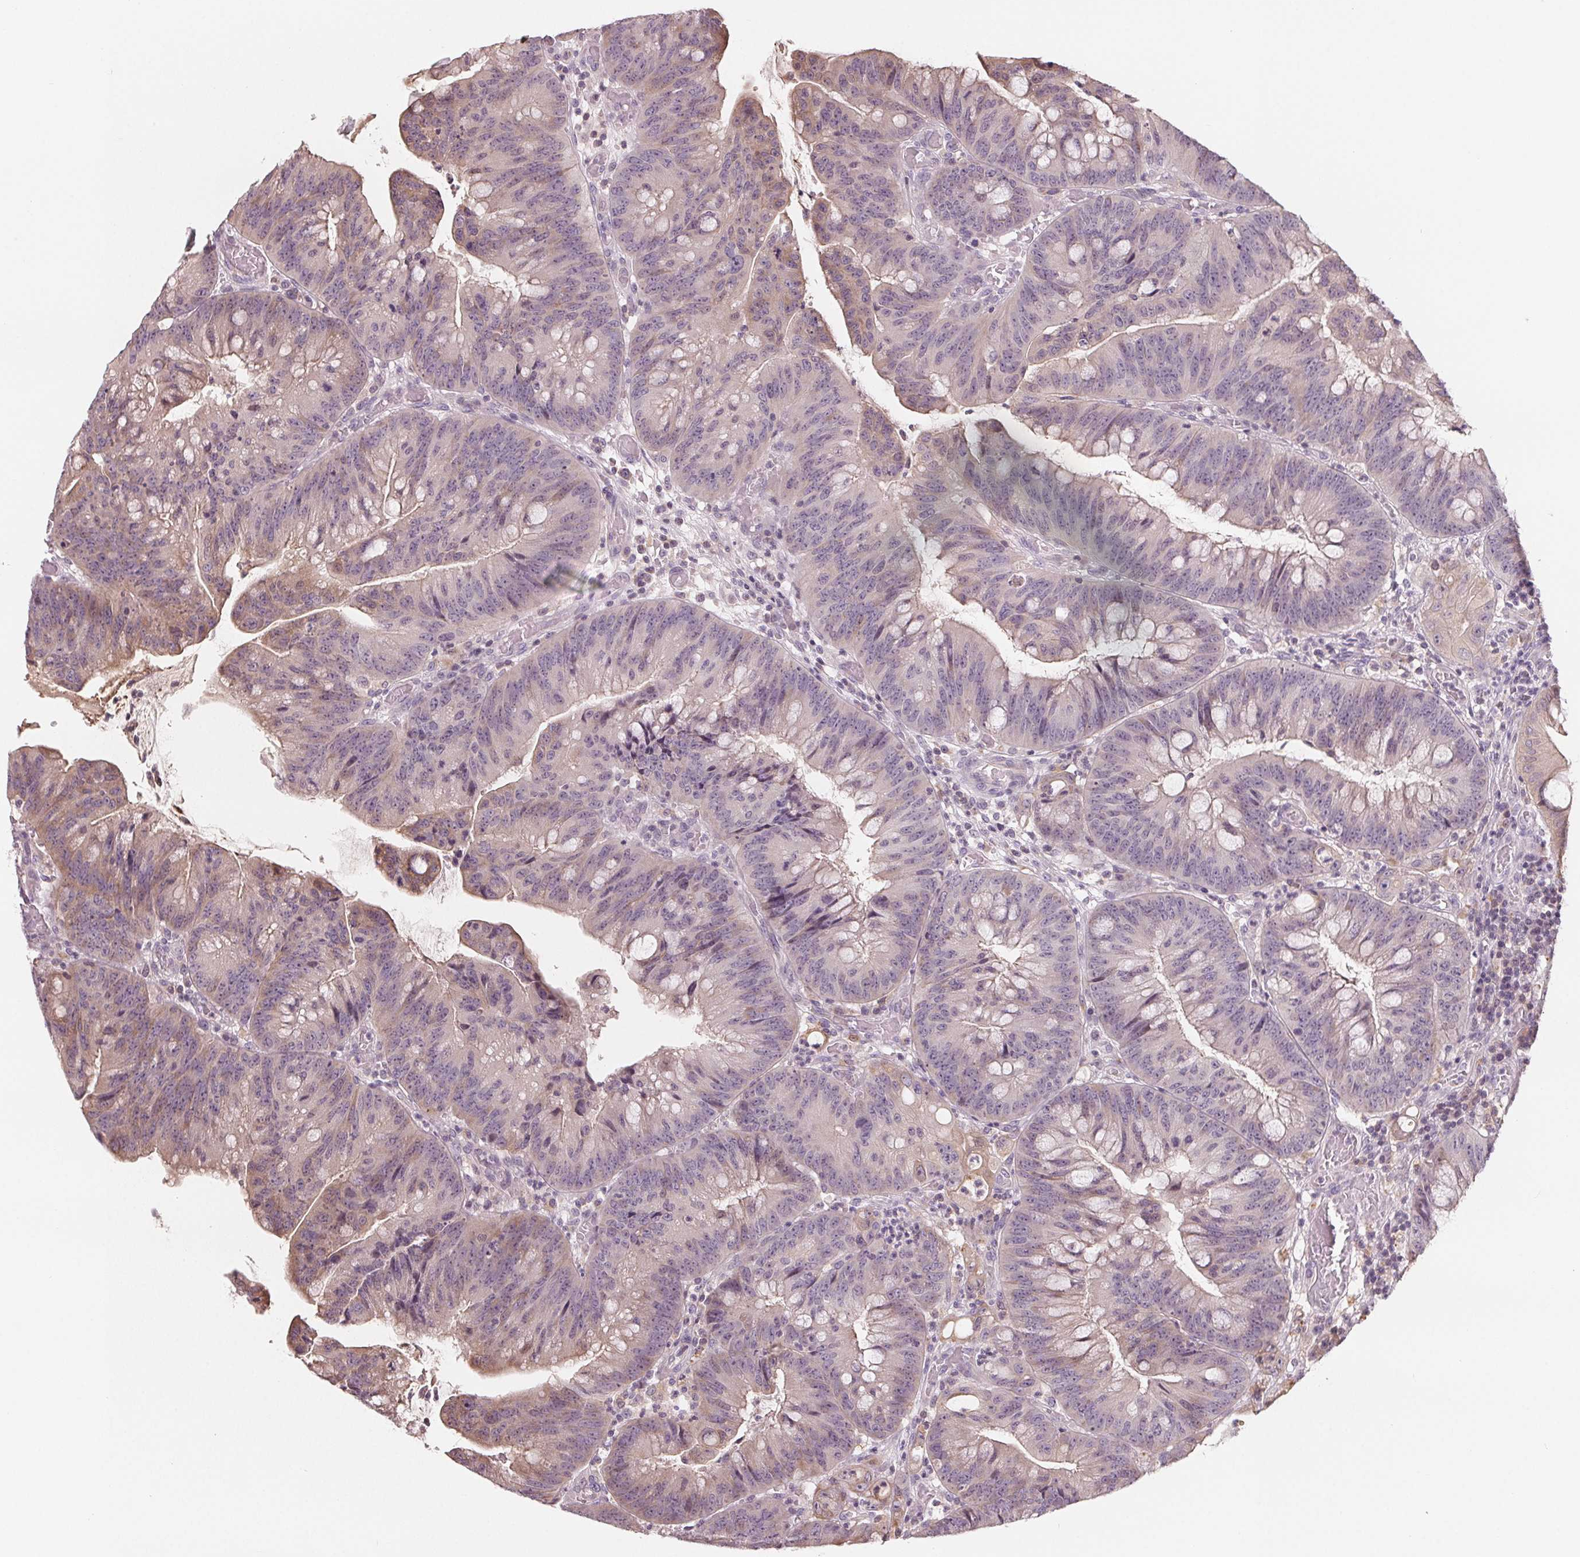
{"staining": {"intensity": "weak", "quantity": "<25%", "location": "cytoplasmic/membranous"}, "tissue": "colorectal cancer", "cell_type": "Tumor cells", "image_type": "cancer", "snomed": [{"axis": "morphology", "description": "Adenocarcinoma, NOS"}, {"axis": "topography", "description": "Colon"}], "caption": "Immunohistochemistry of human colorectal cancer (adenocarcinoma) demonstrates no expression in tumor cells. (Brightfield microscopy of DAB immunohistochemistry (IHC) at high magnification).", "gene": "VTCN1", "patient": {"sex": "male", "age": 62}}